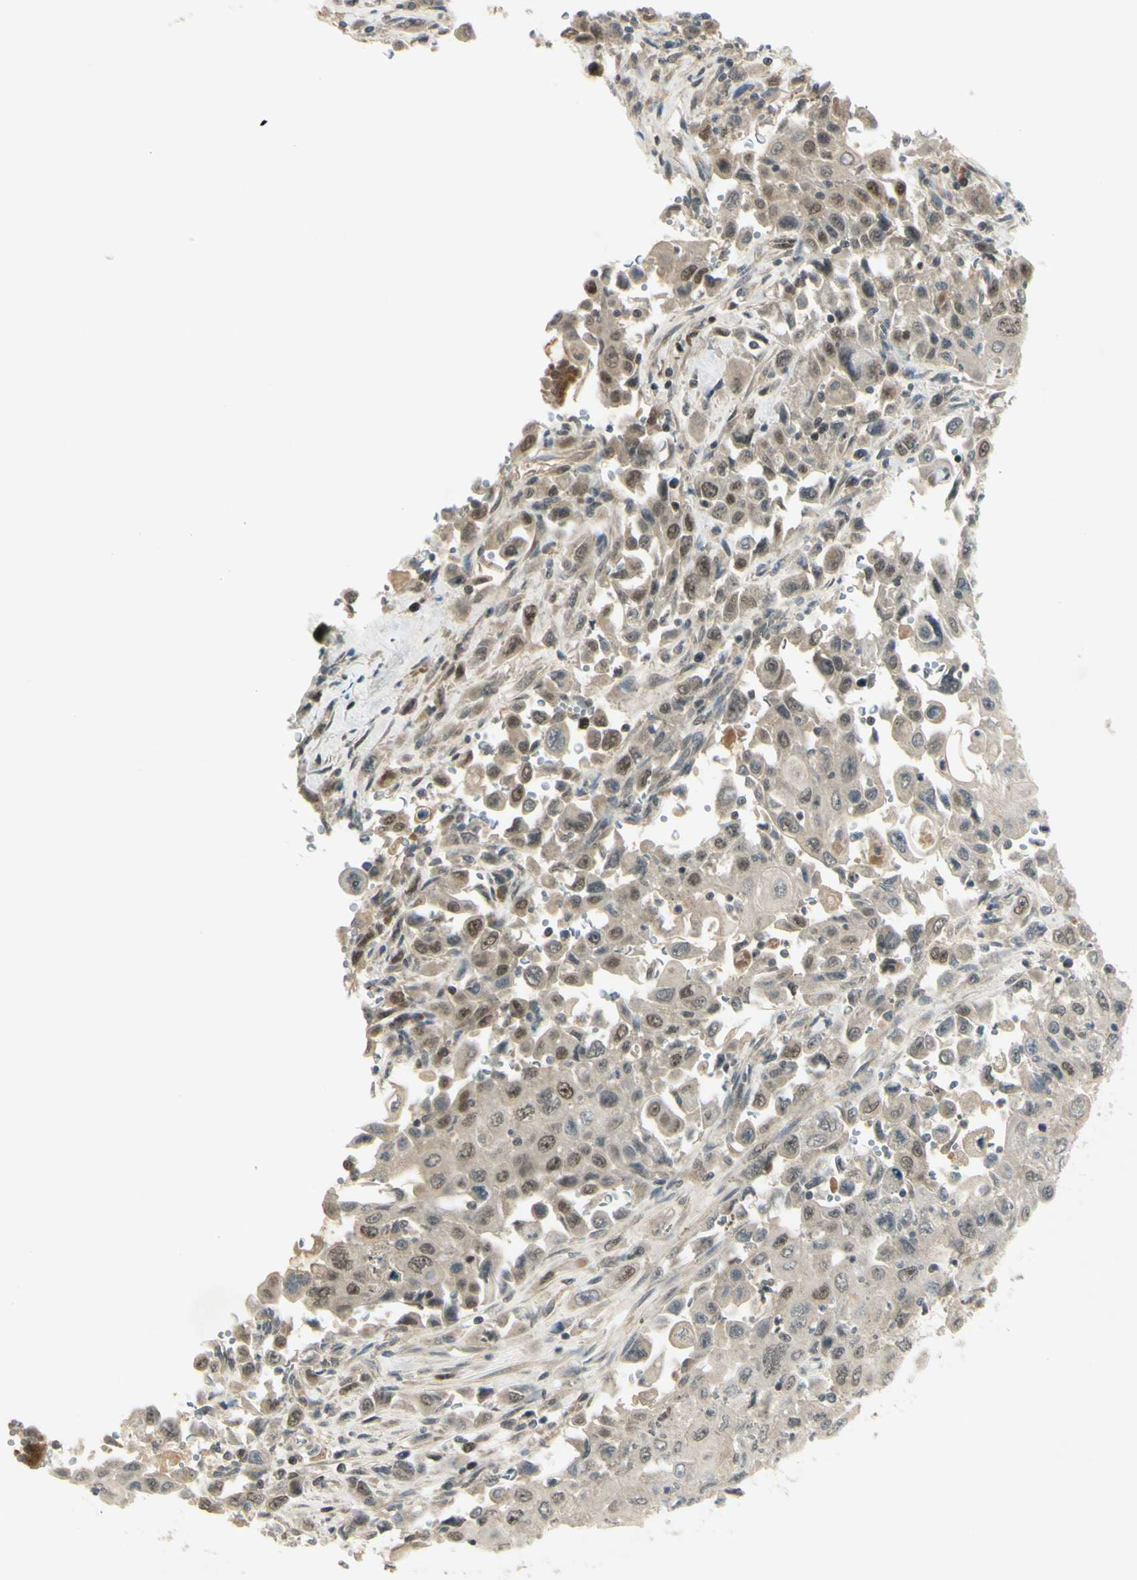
{"staining": {"intensity": "moderate", "quantity": "25%-75%", "location": "nuclear"}, "tissue": "pancreatic cancer", "cell_type": "Tumor cells", "image_type": "cancer", "snomed": [{"axis": "morphology", "description": "Adenocarcinoma, NOS"}, {"axis": "topography", "description": "Pancreas"}], "caption": "Adenocarcinoma (pancreatic) stained with a protein marker shows moderate staining in tumor cells.", "gene": "RAD18", "patient": {"sex": "male", "age": 70}}